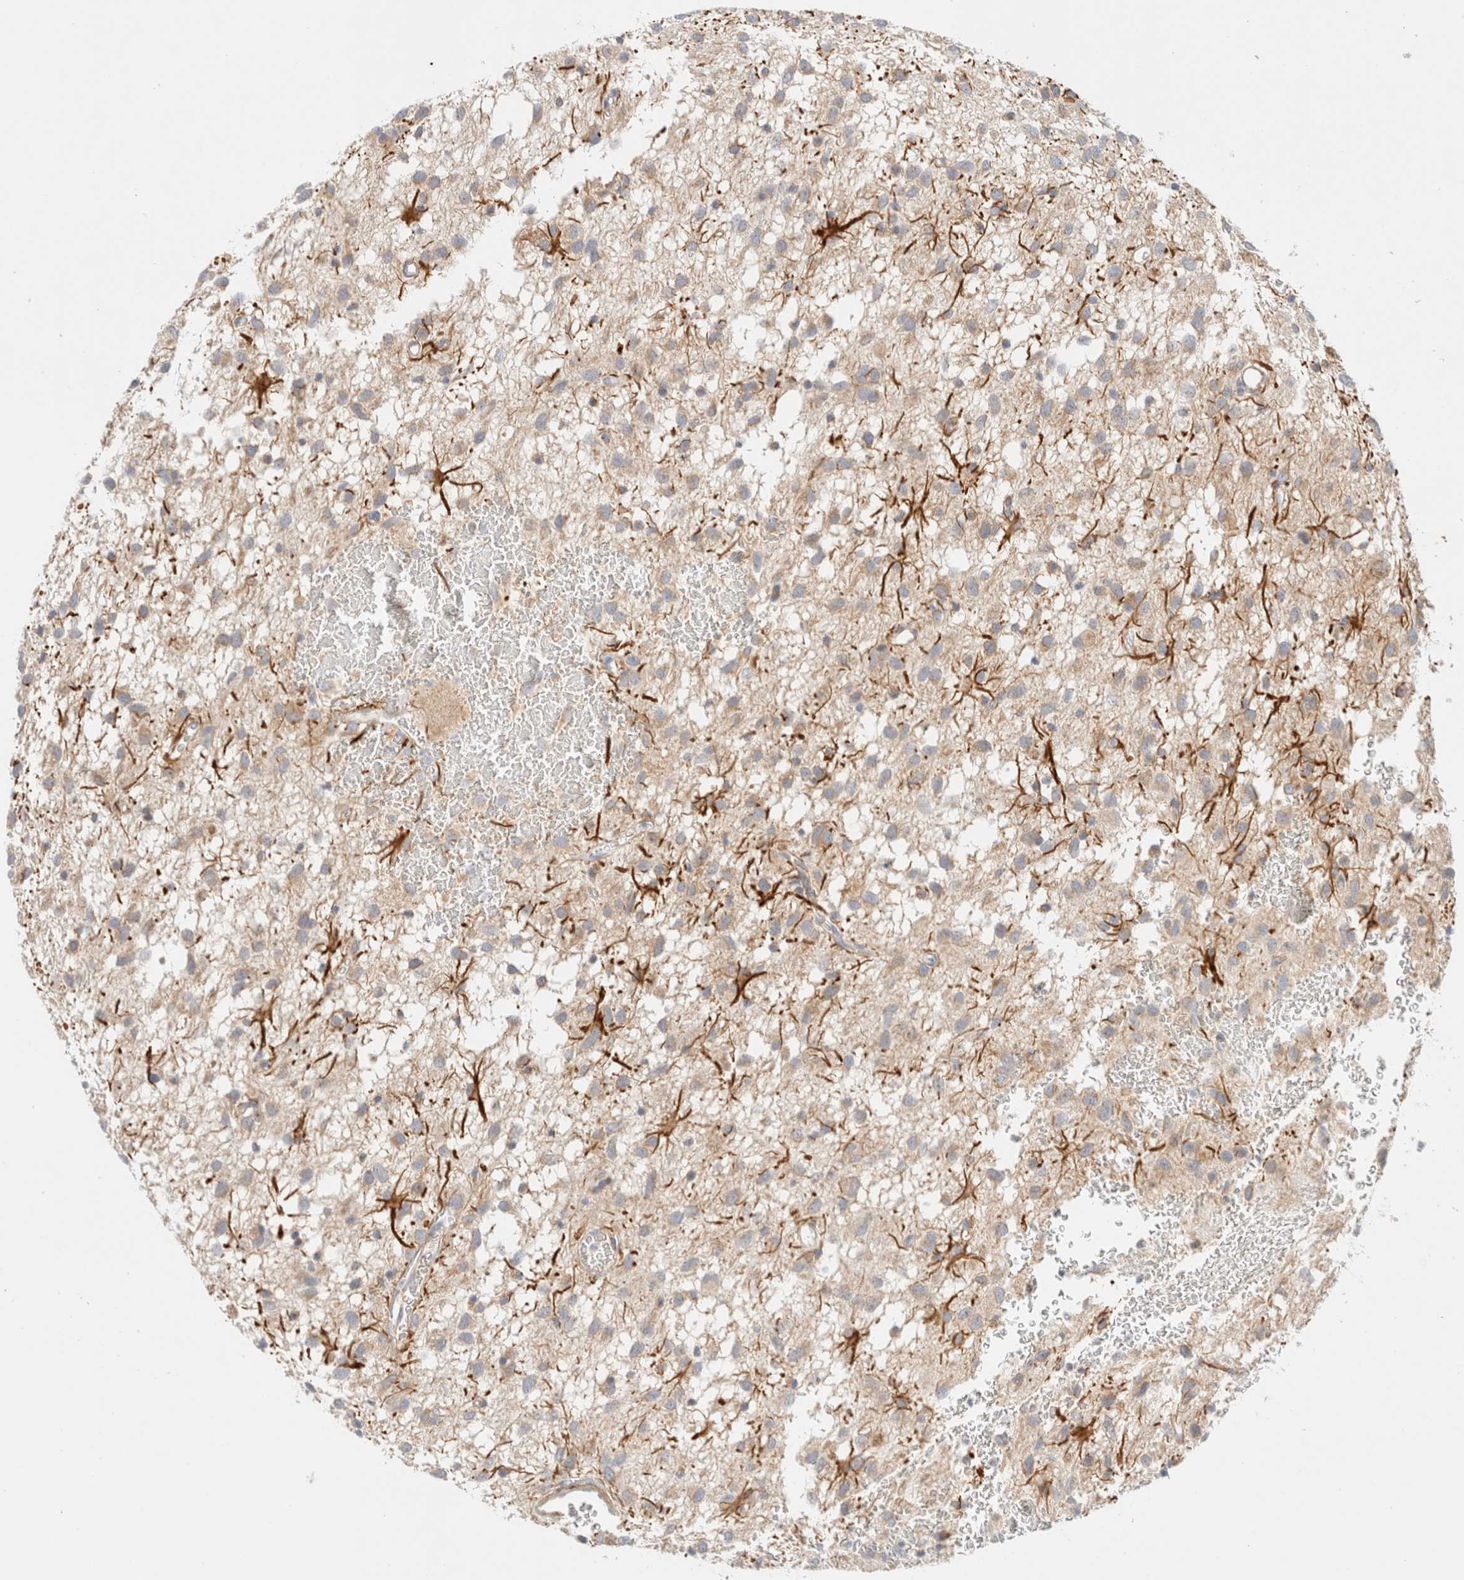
{"staining": {"intensity": "weak", "quantity": "25%-75%", "location": "cytoplasmic/membranous"}, "tissue": "glioma", "cell_type": "Tumor cells", "image_type": "cancer", "snomed": [{"axis": "morphology", "description": "Glioma, malignant, Low grade"}, {"axis": "topography", "description": "Brain"}], "caption": "High-power microscopy captured an immunohistochemistry histopathology image of malignant glioma (low-grade), revealing weak cytoplasmic/membranous expression in approximately 25%-75% of tumor cells.", "gene": "MRM3", "patient": {"sex": "male", "age": 77}}